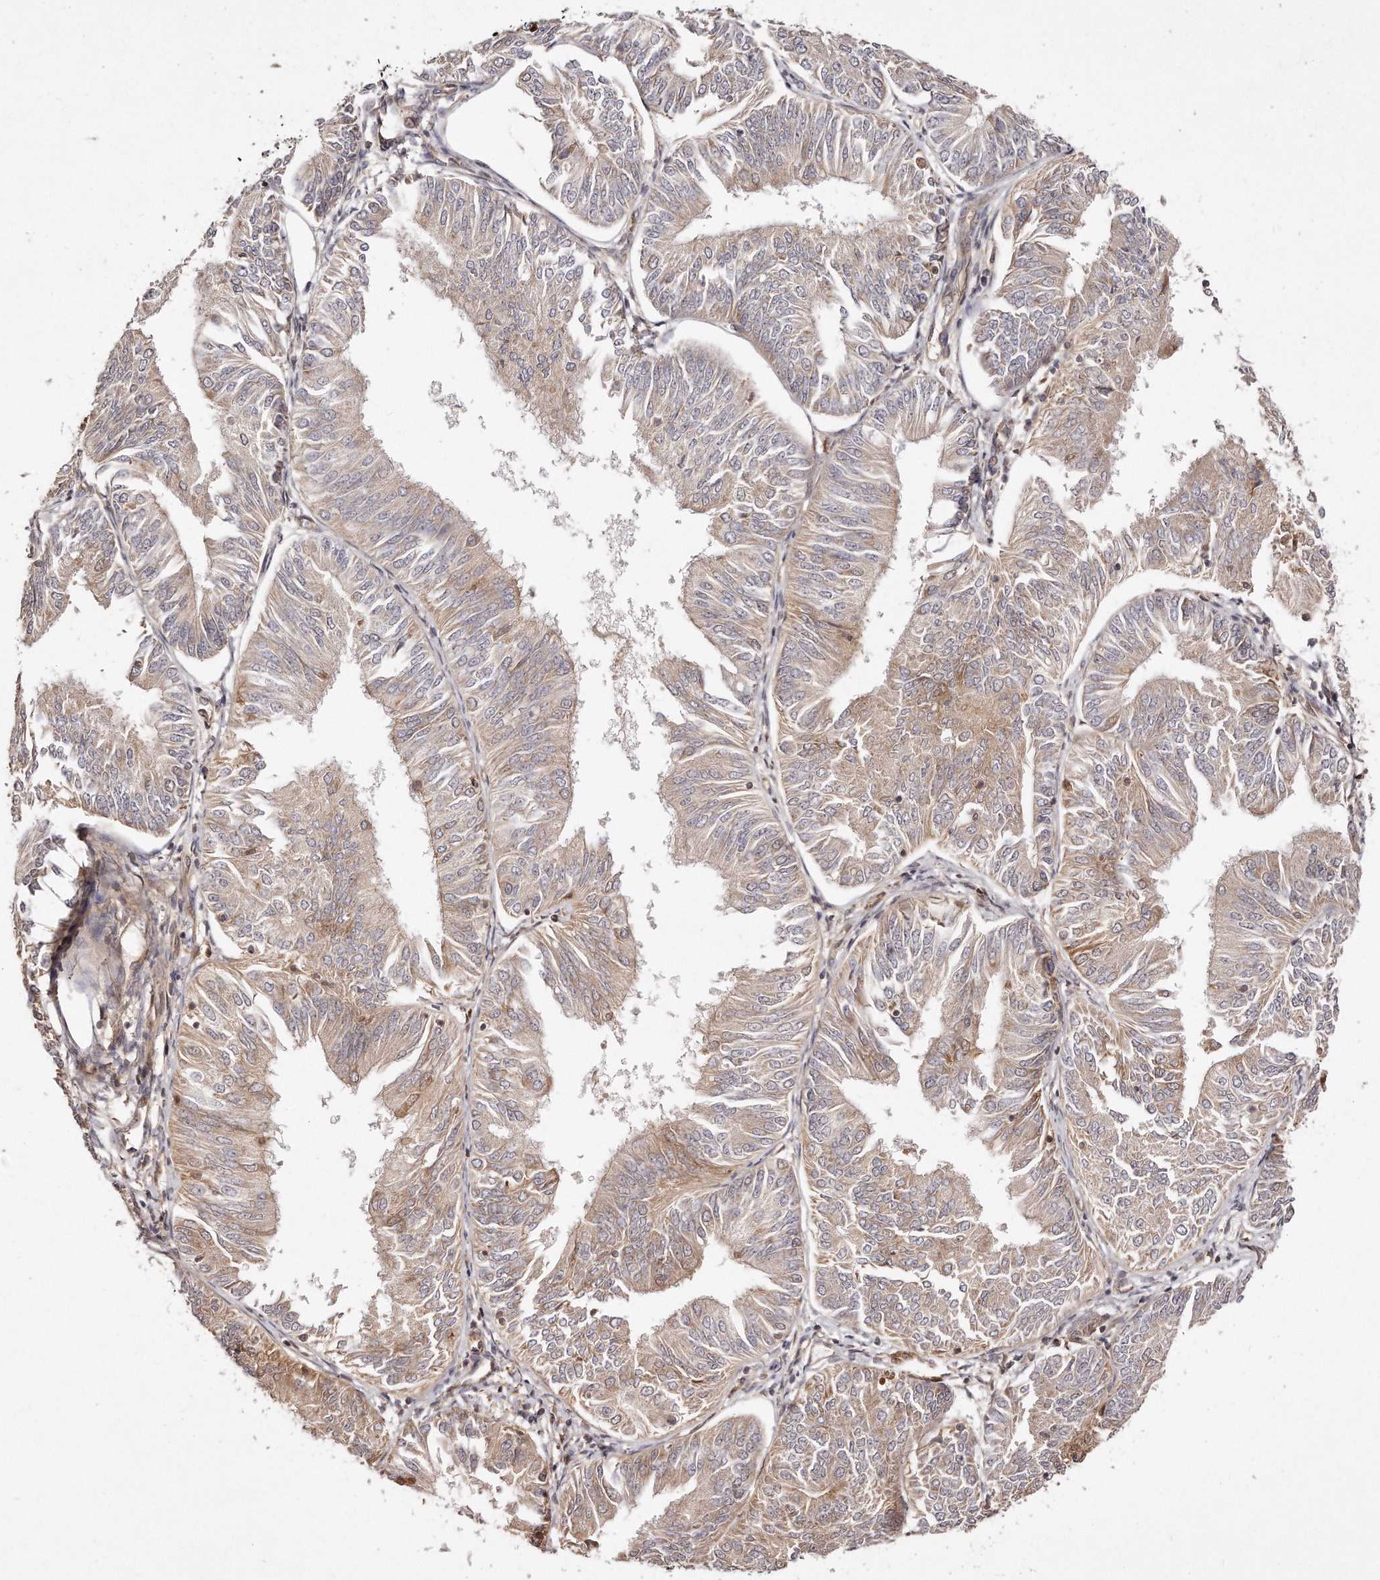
{"staining": {"intensity": "moderate", "quantity": "25%-75%", "location": "cytoplasmic/membranous"}, "tissue": "endometrial cancer", "cell_type": "Tumor cells", "image_type": "cancer", "snomed": [{"axis": "morphology", "description": "Adenocarcinoma, NOS"}, {"axis": "topography", "description": "Endometrium"}], "caption": "Immunohistochemical staining of adenocarcinoma (endometrial) demonstrates moderate cytoplasmic/membranous protein expression in about 25%-75% of tumor cells. (brown staining indicates protein expression, while blue staining denotes nuclei).", "gene": "GBP4", "patient": {"sex": "female", "age": 58}}